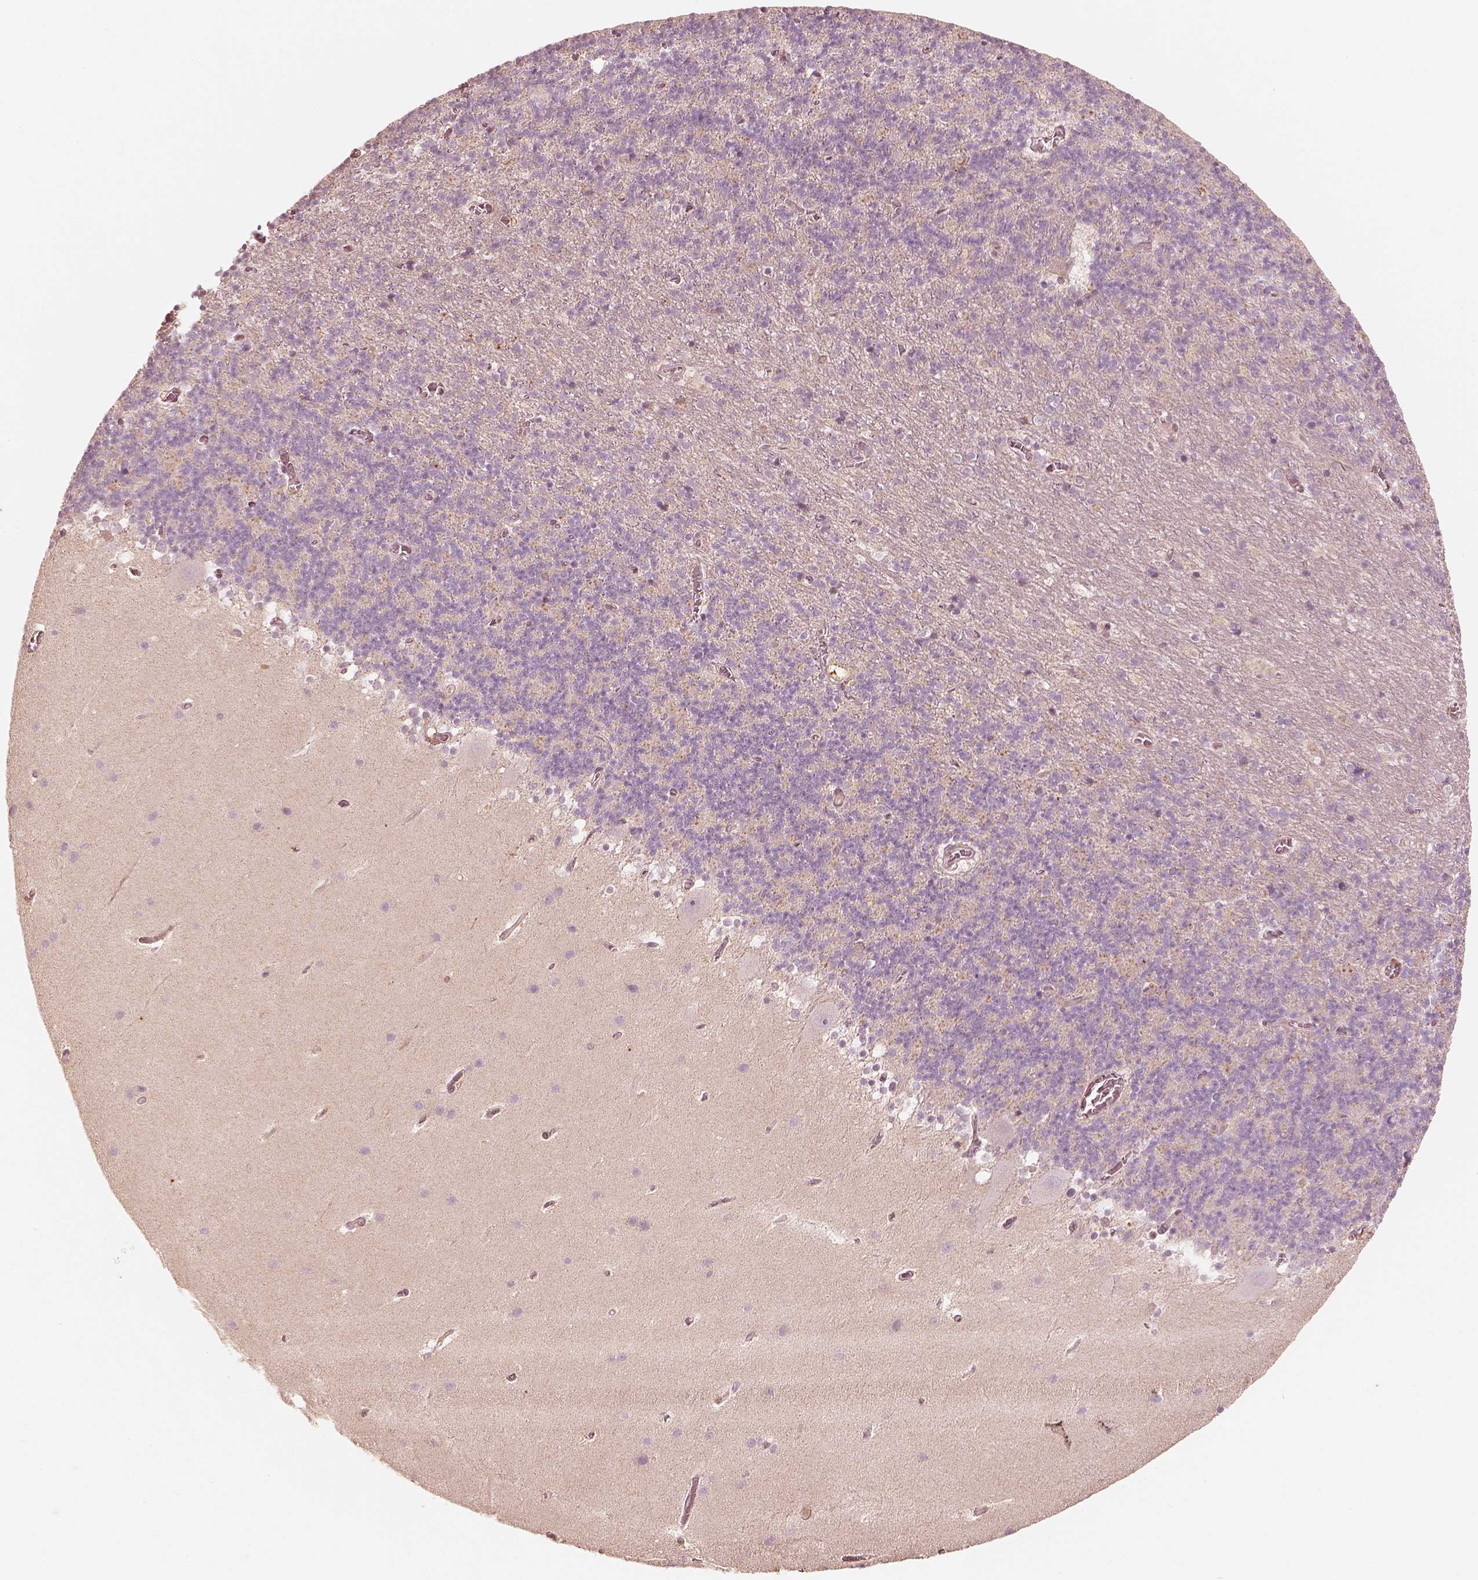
{"staining": {"intensity": "moderate", "quantity": "<25%", "location": "cytoplasmic/membranous"}, "tissue": "cerebellum", "cell_type": "Cells in granular layer", "image_type": "normal", "snomed": [{"axis": "morphology", "description": "Normal tissue, NOS"}, {"axis": "topography", "description": "Cerebellum"}], "caption": "Normal cerebellum was stained to show a protein in brown. There is low levels of moderate cytoplasmic/membranous staining in approximately <25% of cells in granular layer.", "gene": "WLS", "patient": {"sex": "male", "age": 70}}